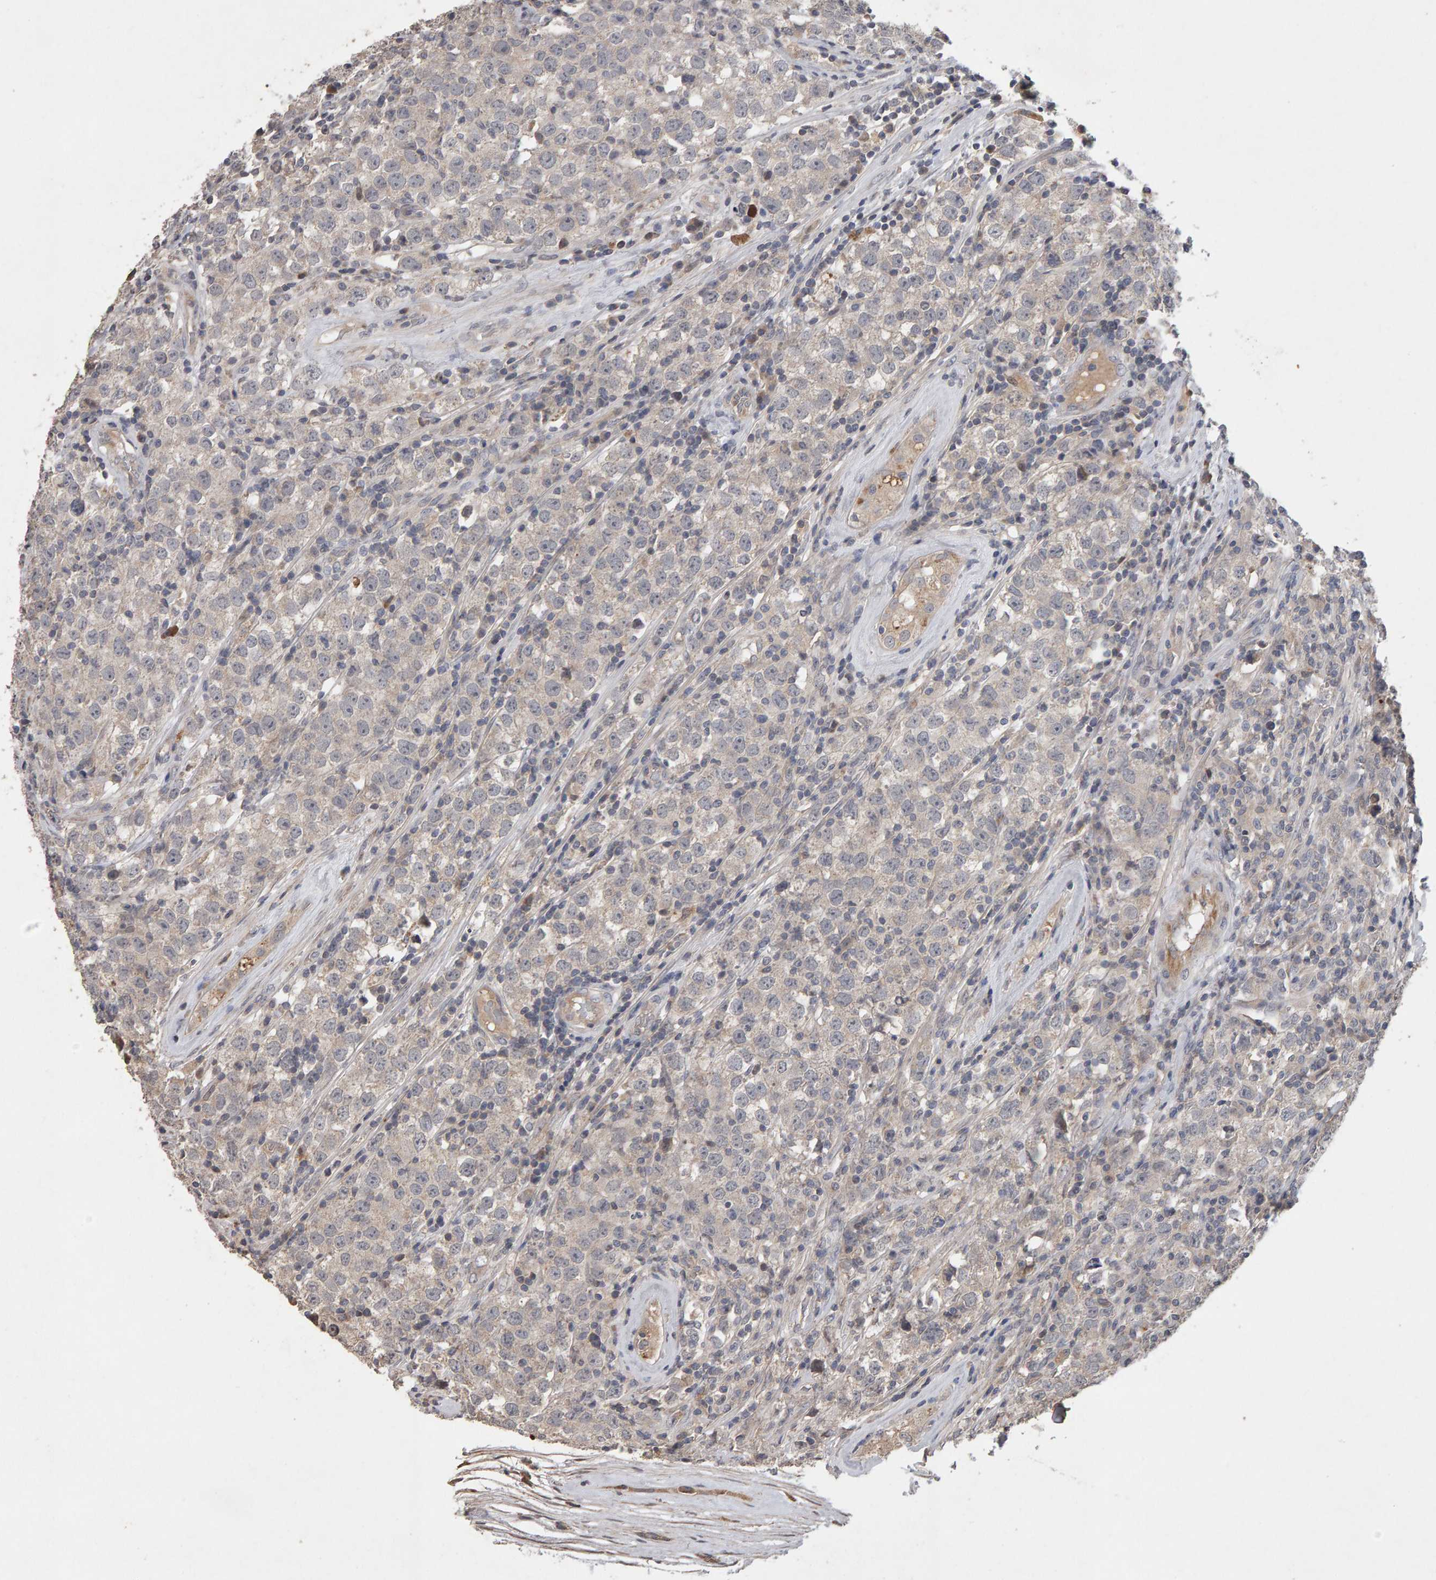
{"staining": {"intensity": "weak", "quantity": "<25%", "location": "cytoplasmic/membranous"}, "tissue": "testis cancer", "cell_type": "Tumor cells", "image_type": "cancer", "snomed": [{"axis": "morphology", "description": "Seminoma, NOS"}, {"axis": "morphology", "description": "Carcinoma, Embryonal, NOS"}, {"axis": "topography", "description": "Testis"}], "caption": "This is an IHC image of testis cancer. There is no positivity in tumor cells.", "gene": "COASY", "patient": {"sex": "male", "age": 28}}